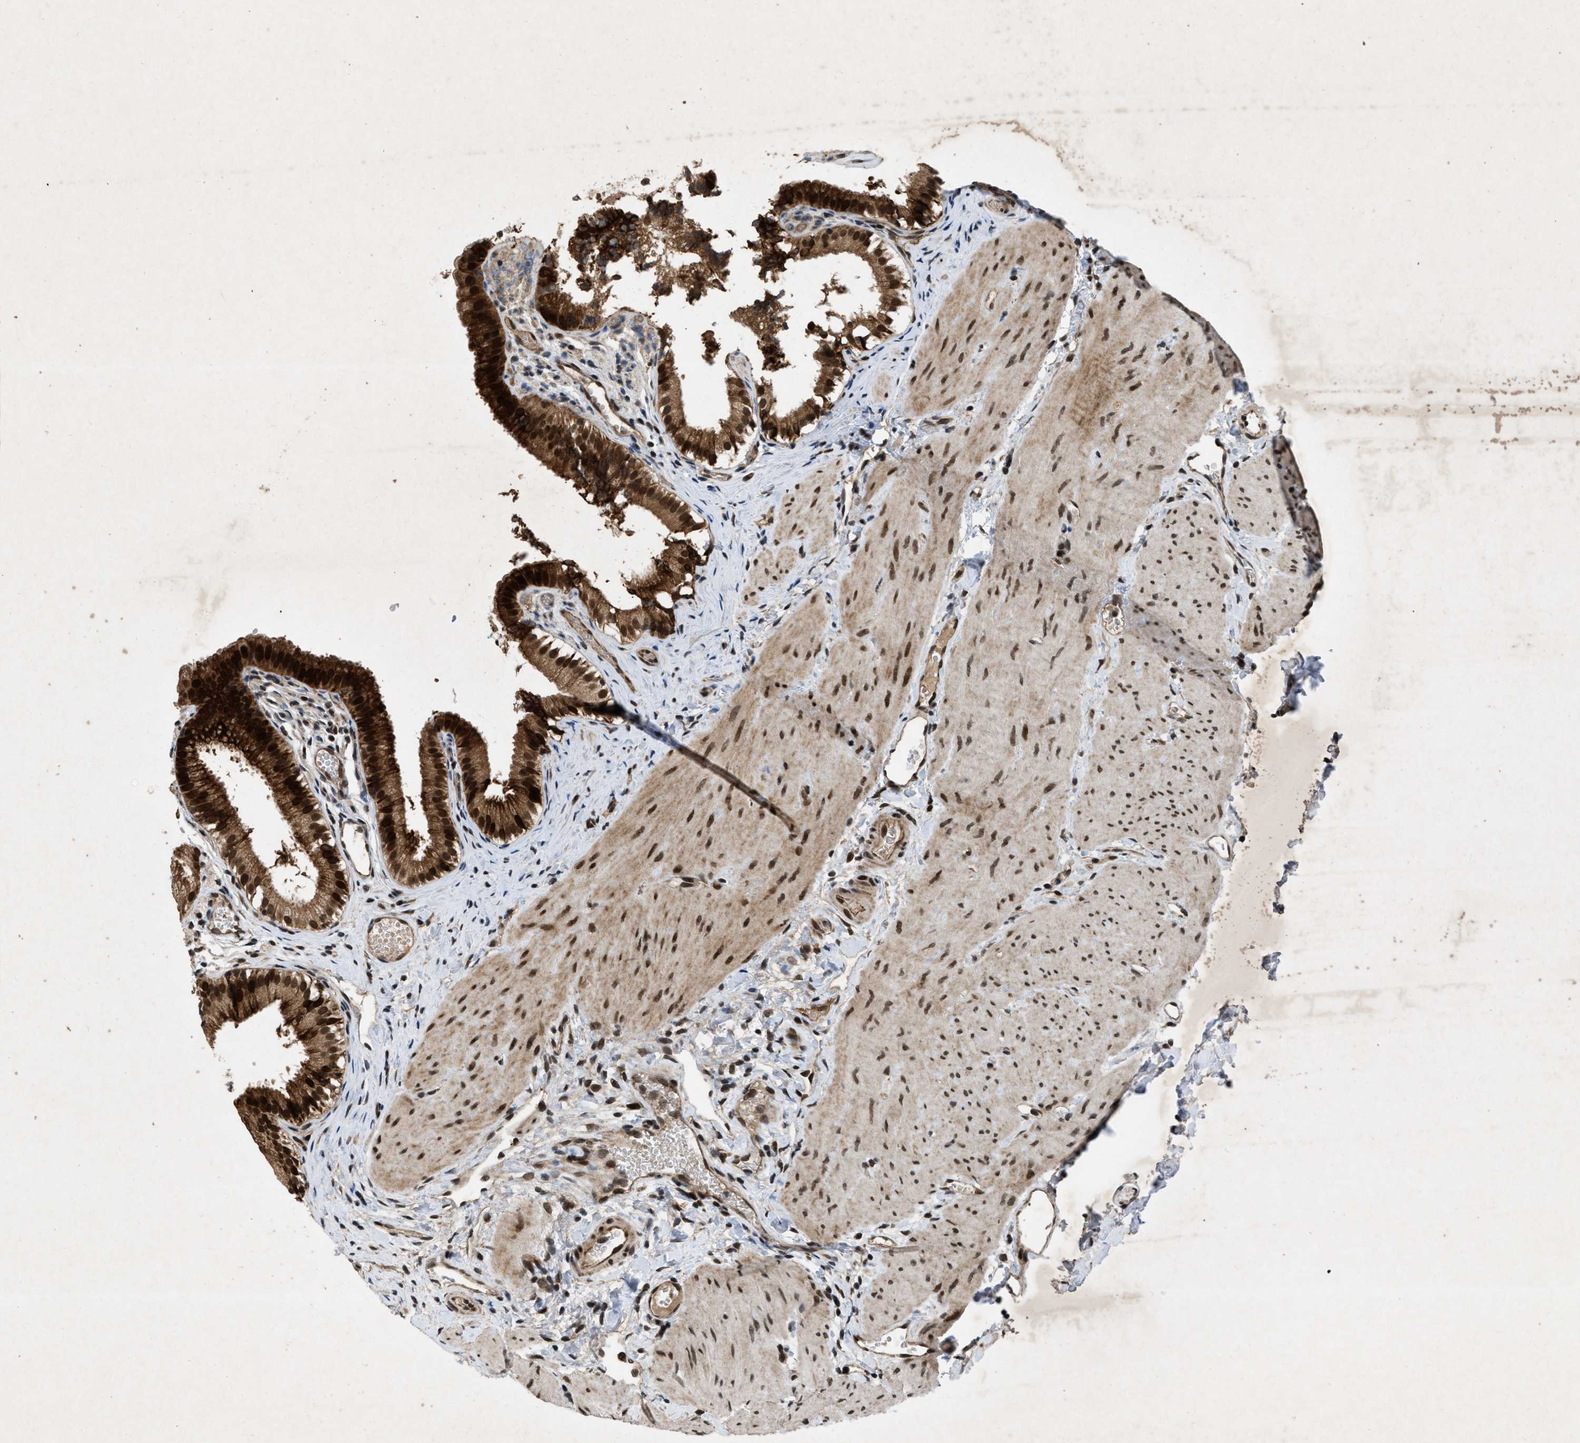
{"staining": {"intensity": "strong", "quantity": ">75%", "location": "cytoplasmic/membranous,nuclear"}, "tissue": "gallbladder", "cell_type": "Glandular cells", "image_type": "normal", "snomed": [{"axis": "morphology", "description": "Normal tissue, NOS"}, {"axis": "topography", "description": "Gallbladder"}], "caption": "Gallbladder stained with DAB immunohistochemistry exhibits high levels of strong cytoplasmic/membranous,nuclear positivity in about >75% of glandular cells.", "gene": "ZNHIT1", "patient": {"sex": "female", "age": 26}}